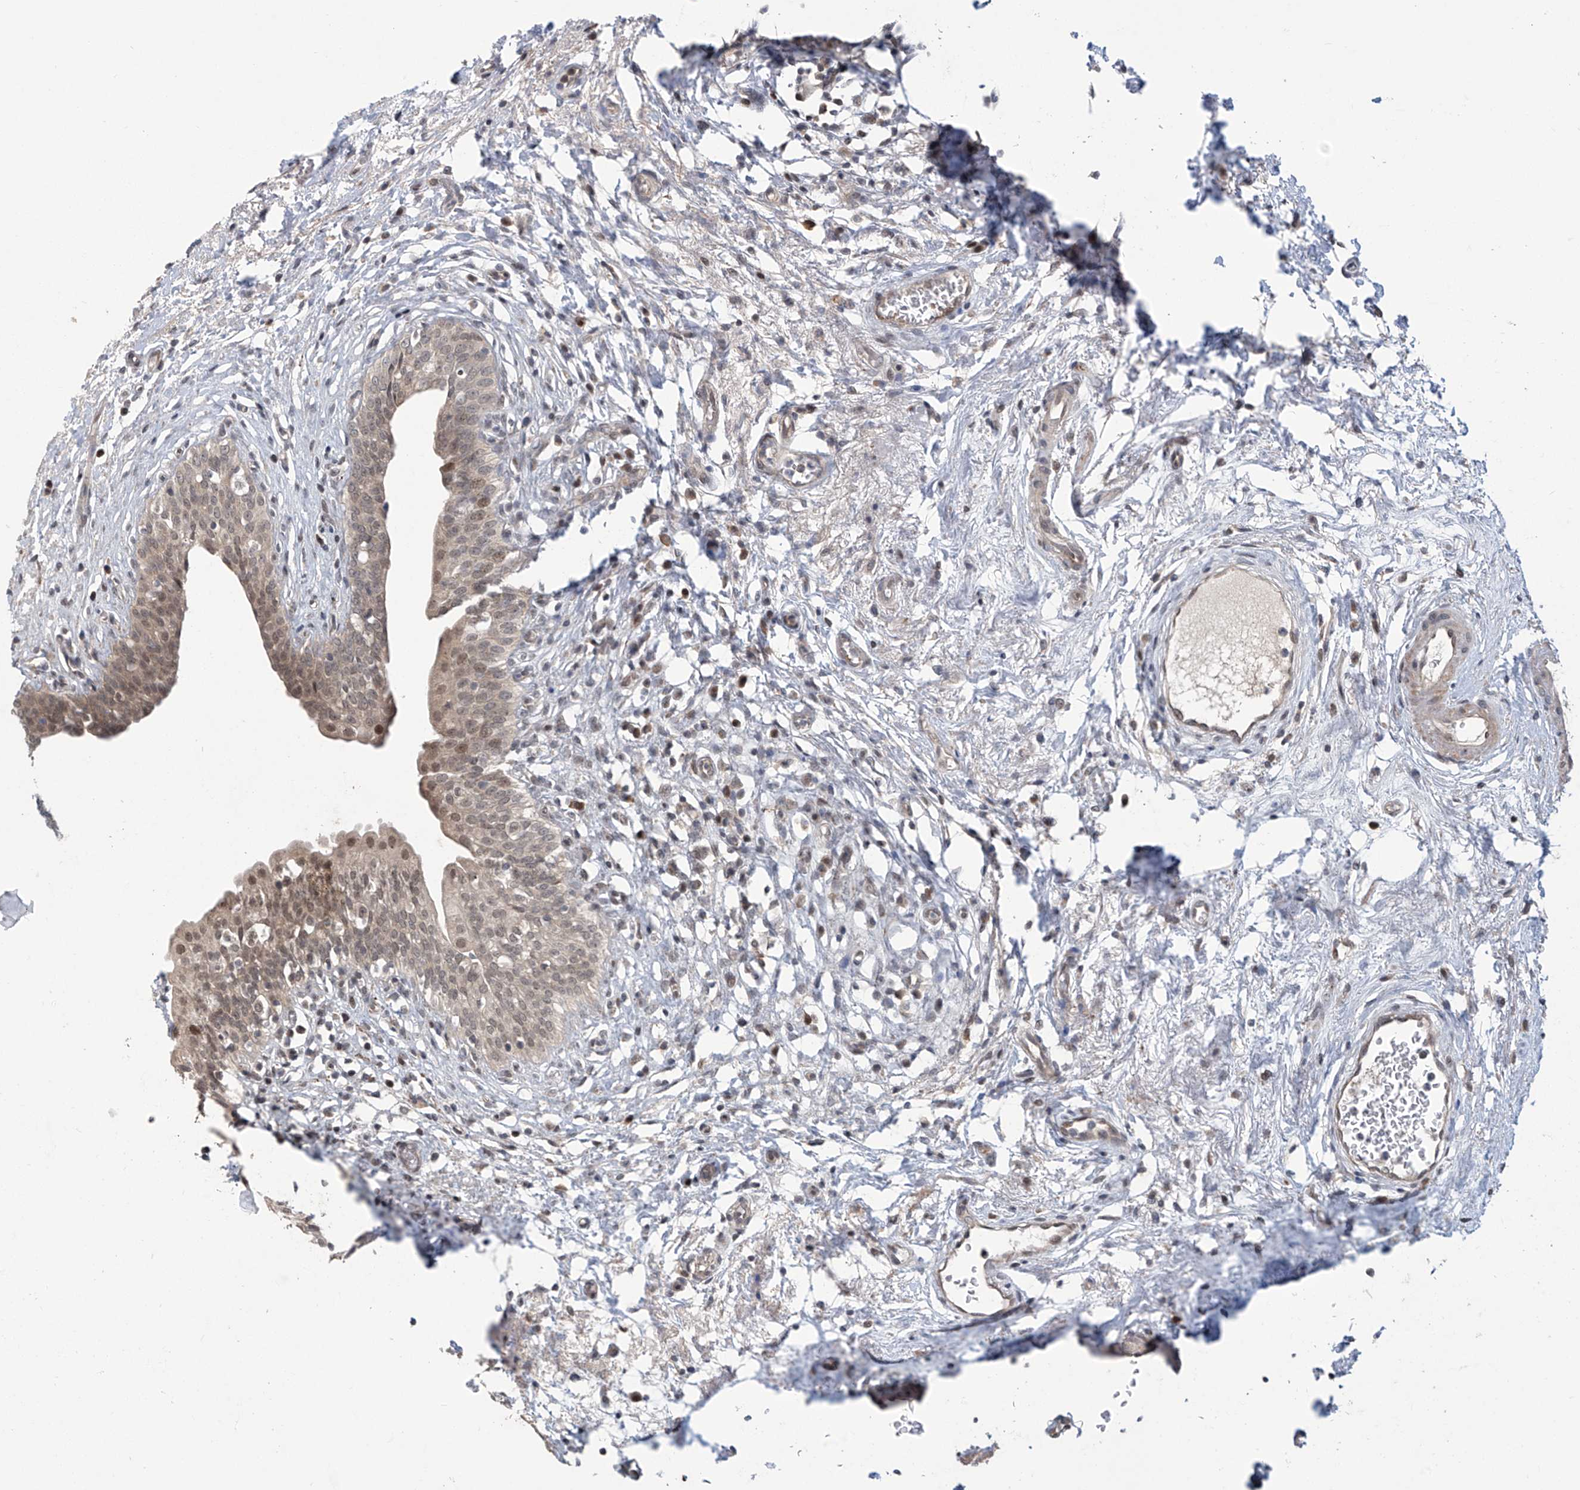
{"staining": {"intensity": "moderate", "quantity": ">75%", "location": "nuclear"}, "tissue": "urinary bladder", "cell_type": "Urothelial cells", "image_type": "normal", "snomed": [{"axis": "morphology", "description": "Normal tissue, NOS"}, {"axis": "topography", "description": "Urinary bladder"}], "caption": "Moderate nuclear staining is present in about >75% of urothelial cells in unremarkable urinary bladder.", "gene": "ABHD13", "patient": {"sex": "male", "age": 83}}